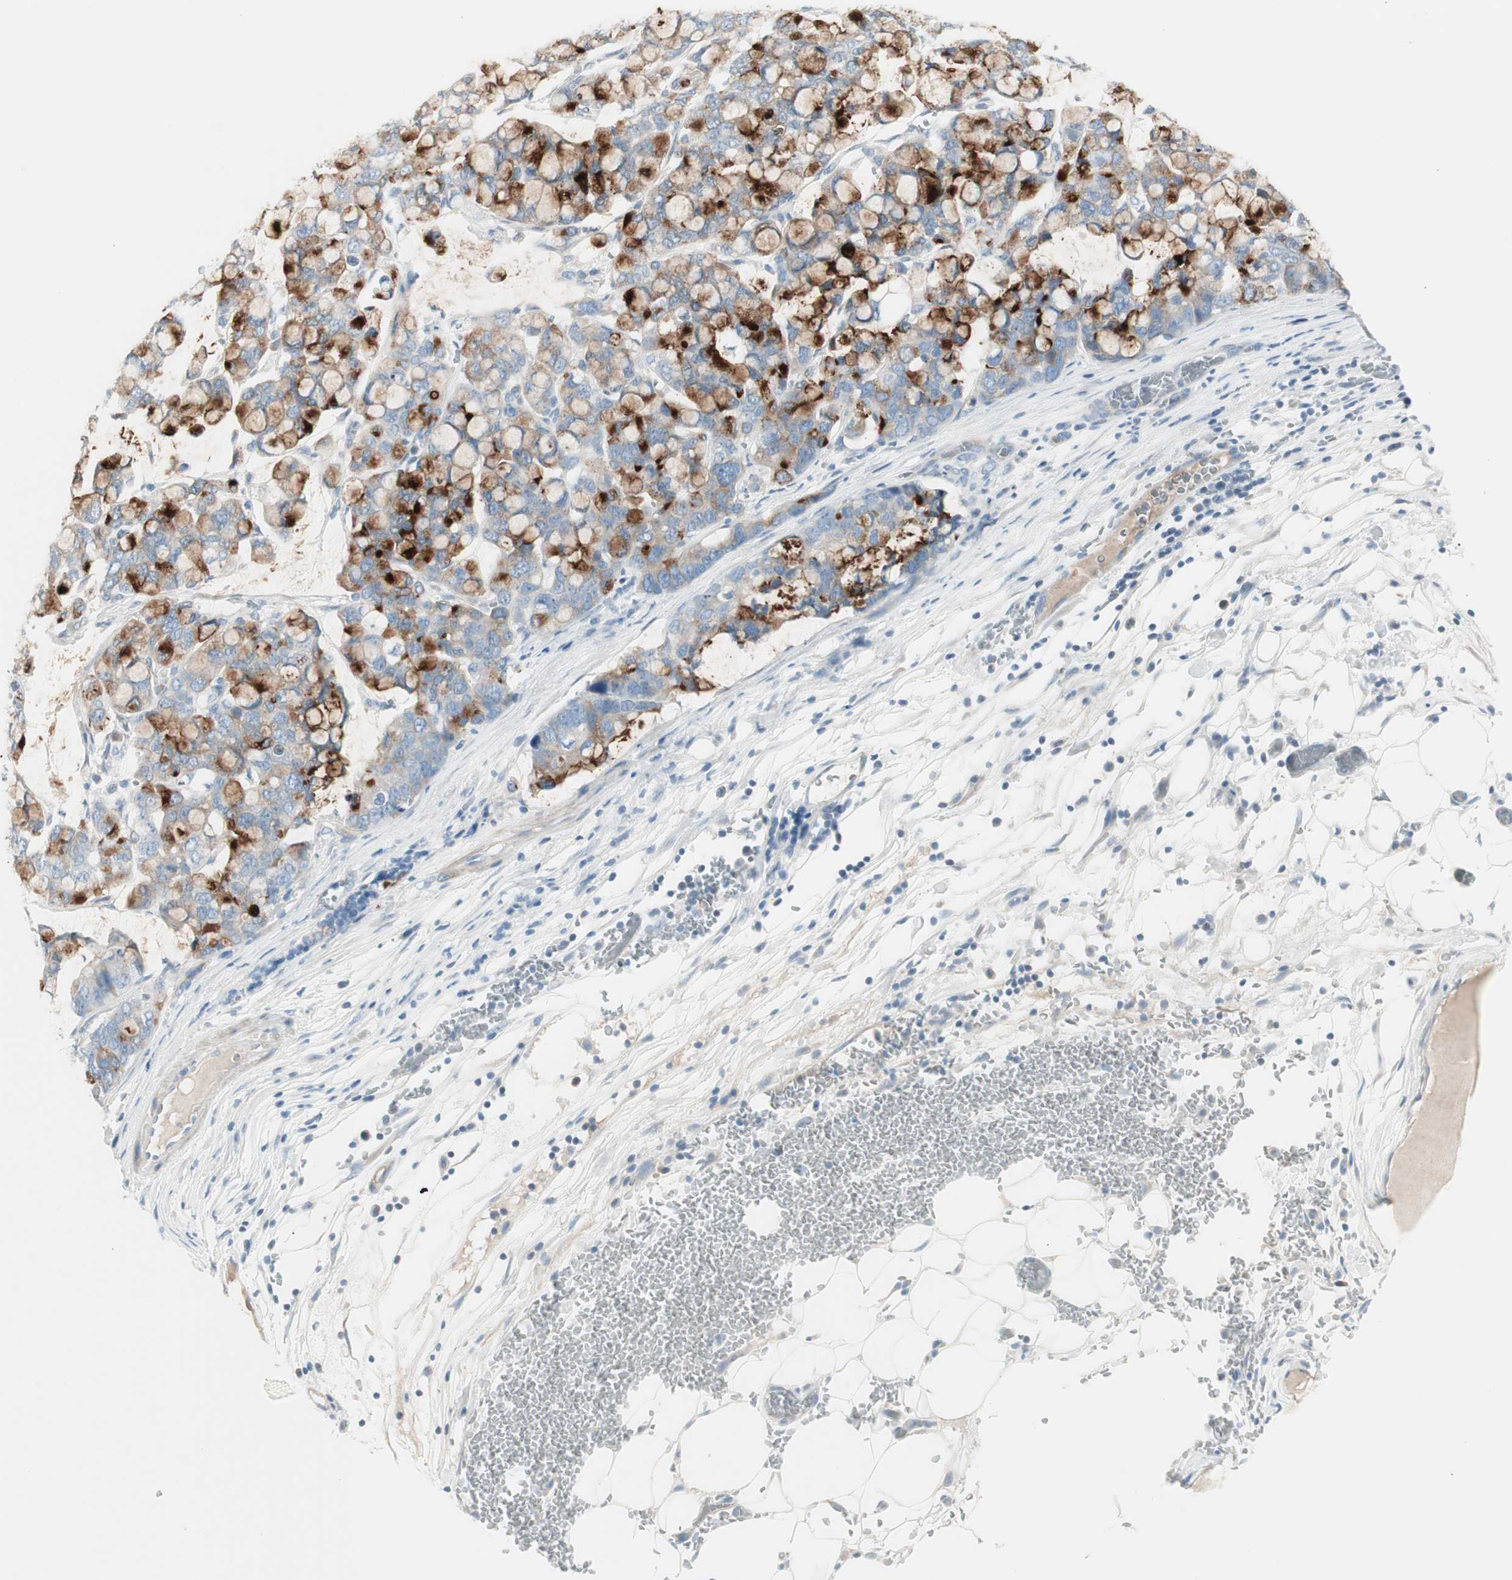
{"staining": {"intensity": "strong", "quantity": ">75%", "location": "cytoplasmic/membranous"}, "tissue": "stomach cancer", "cell_type": "Tumor cells", "image_type": "cancer", "snomed": [{"axis": "morphology", "description": "Adenocarcinoma, NOS"}, {"axis": "topography", "description": "Stomach, lower"}], "caption": "Protein expression analysis of stomach cancer (adenocarcinoma) exhibits strong cytoplasmic/membranous positivity in approximately >75% of tumor cells.", "gene": "CDHR5", "patient": {"sex": "male", "age": 84}}